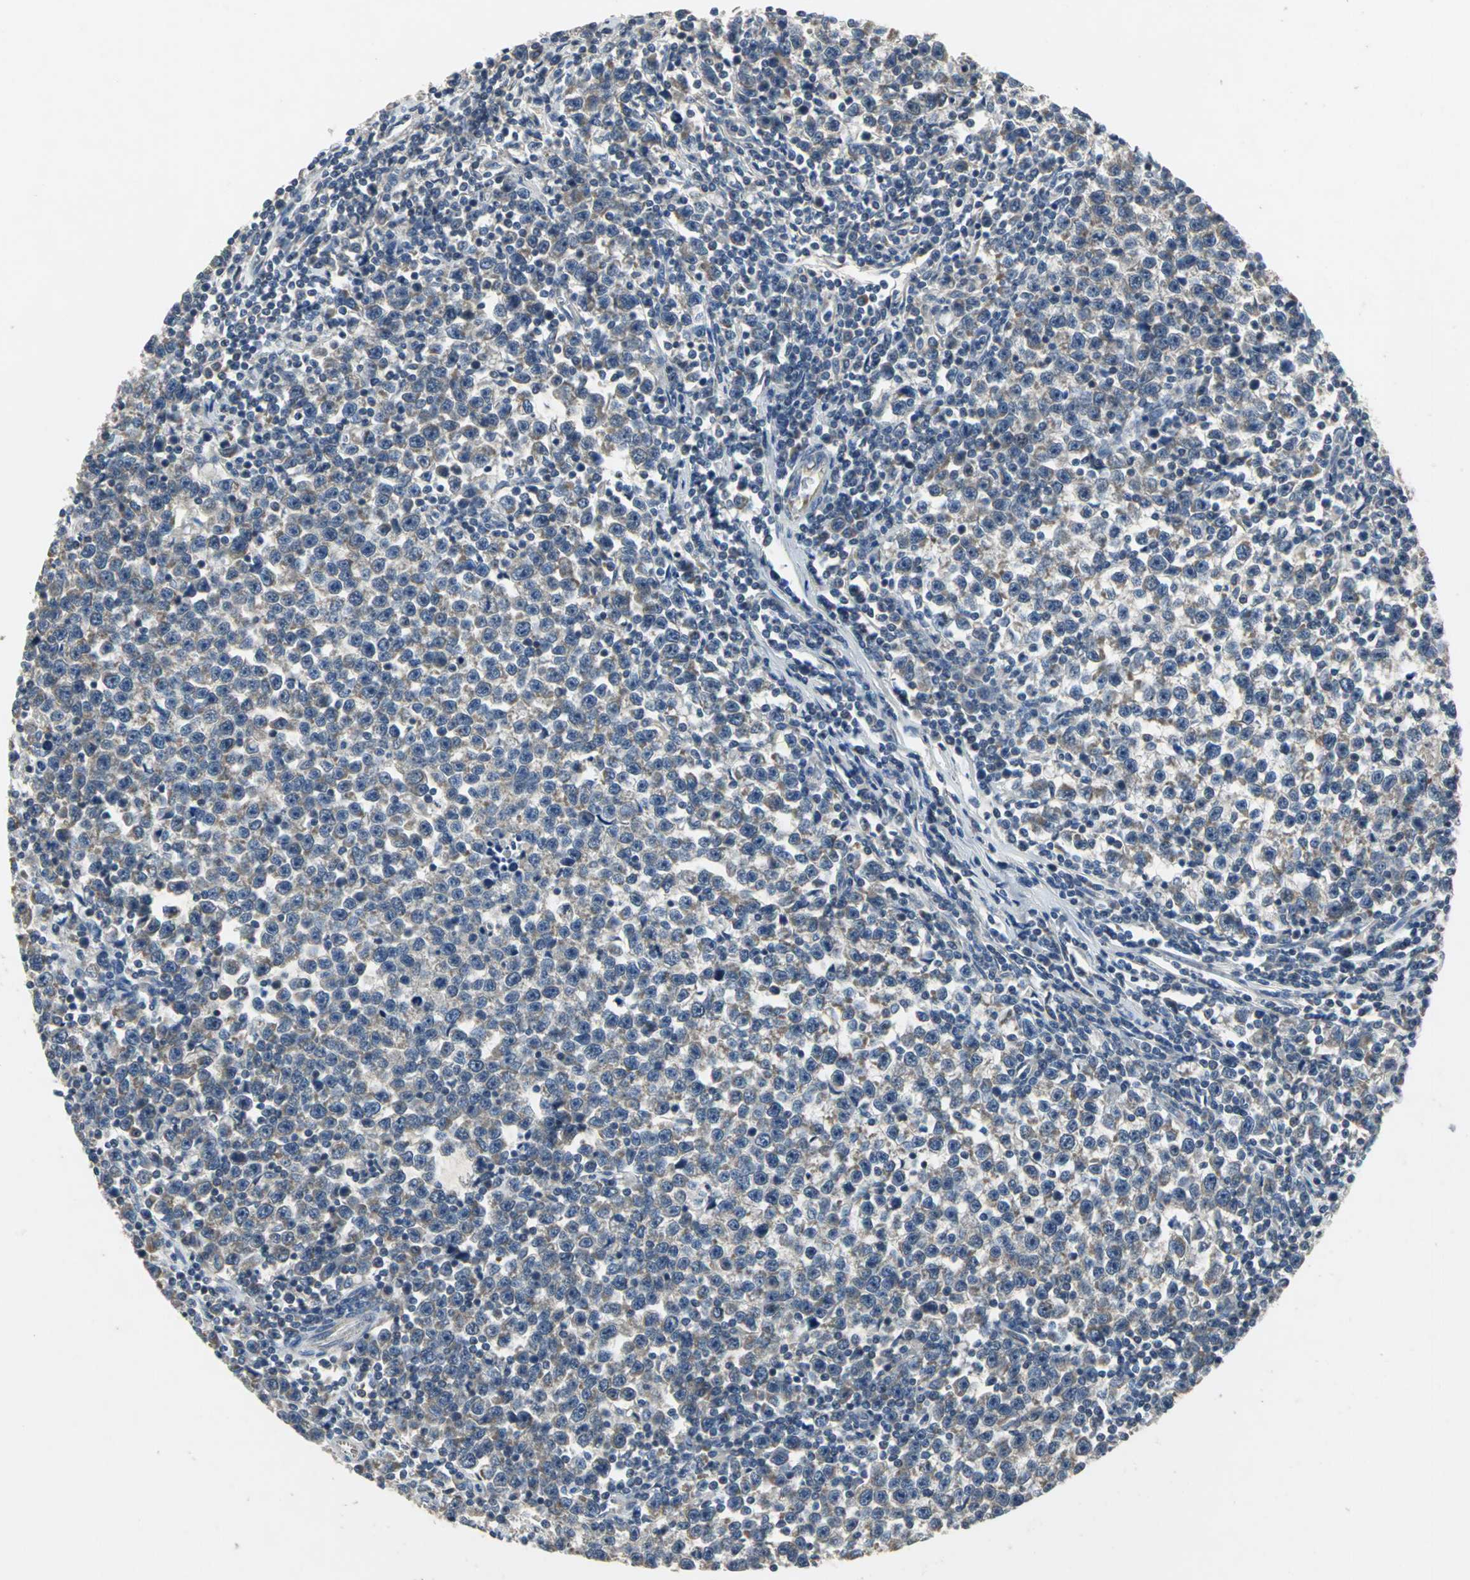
{"staining": {"intensity": "moderate", "quantity": "25%-75%", "location": "cytoplasmic/membranous"}, "tissue": "testis cancer", "cell_type": "Tumor cells", "image_type": "cancer", "snomed": [{"axis": "morphology", "description": "Seminoma, NOS"}, {"axis": "topography", "description": "Testis"}], "caption": "DAB immunohistochemical staining of testis cancer (seminoma) displays moderate cytoplasmic/membranous protein expression in about 25%-75% of tumor cells.", "gene": "JADE3", "patient": {"sex": "male", "age": 43}}